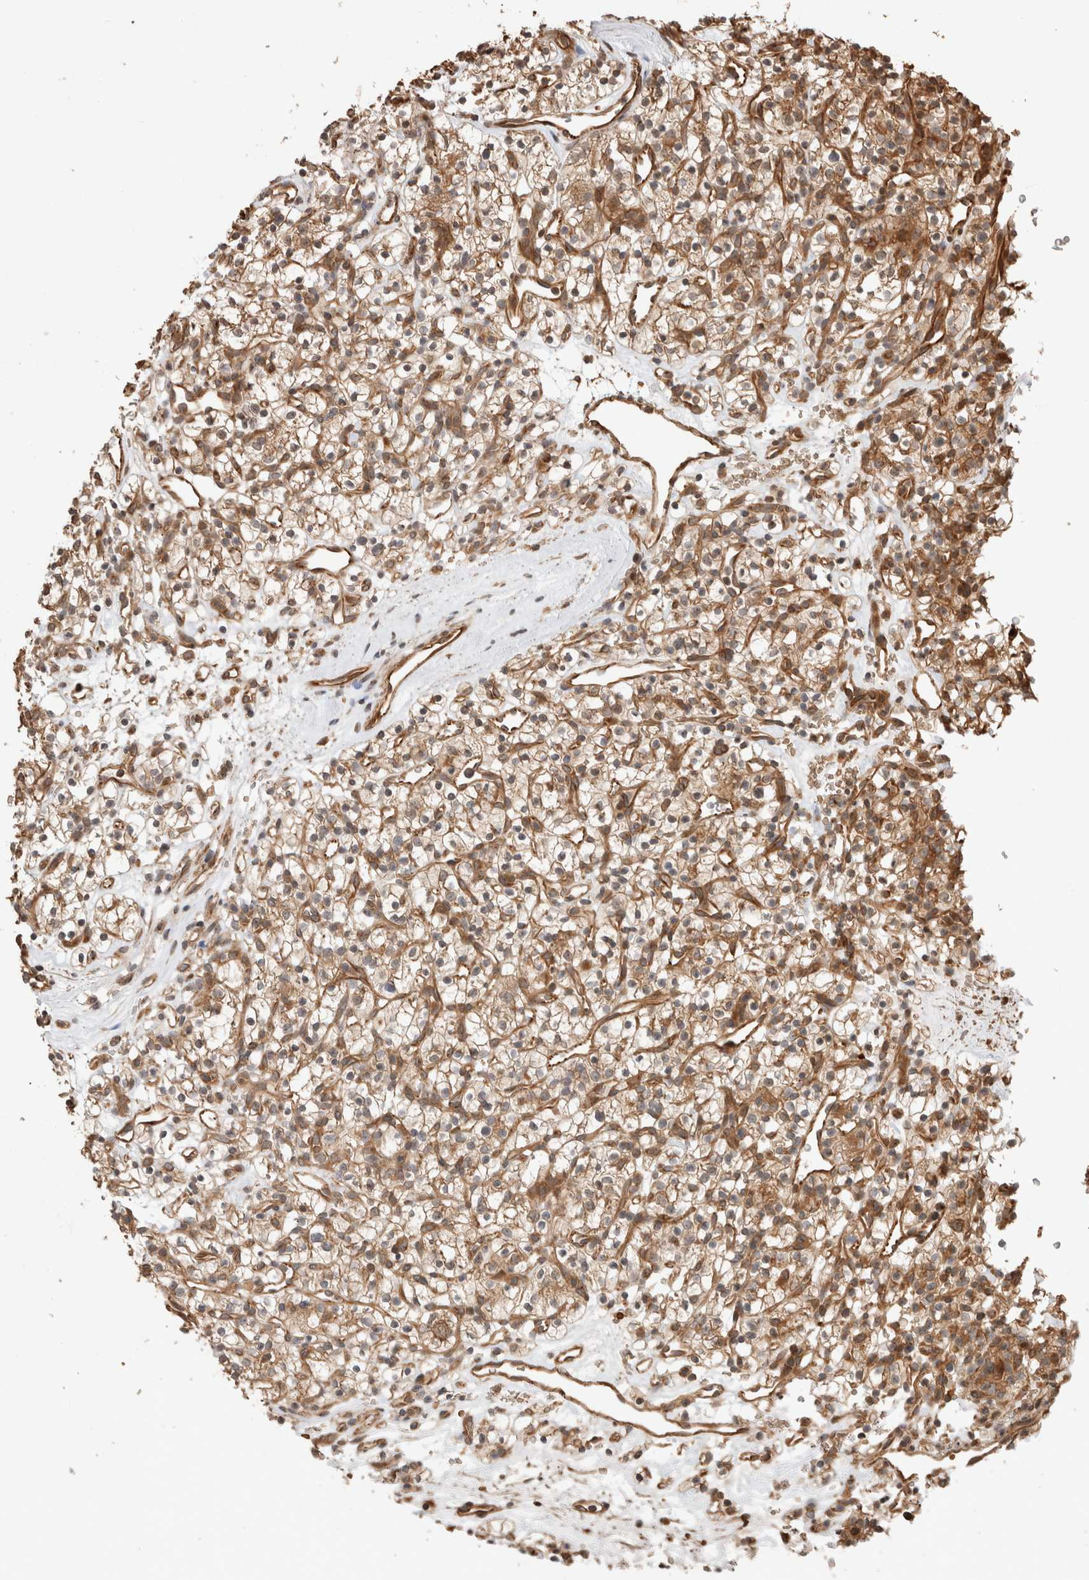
{"staining": {"intensity": "moderate", "quantity": ">75%", "location": "cytoplasmic/membranous"}, "tissue": "renal cancer", "cell_type": "Tumor cells", "image_type": "cancer", "snomed": [{"axis": "morphology", "description": "Adenocarcinoma, NOS"}, {"axis": "topography", "description": "Kidney"}], "caption": "A micrograph of human renal cancer stained for a protein reveals moderate cytoplasmic/membranous brown staining in tumor cells.", "gene": "OTUD6B", "patient": {"sex": "female", "age": 57}}